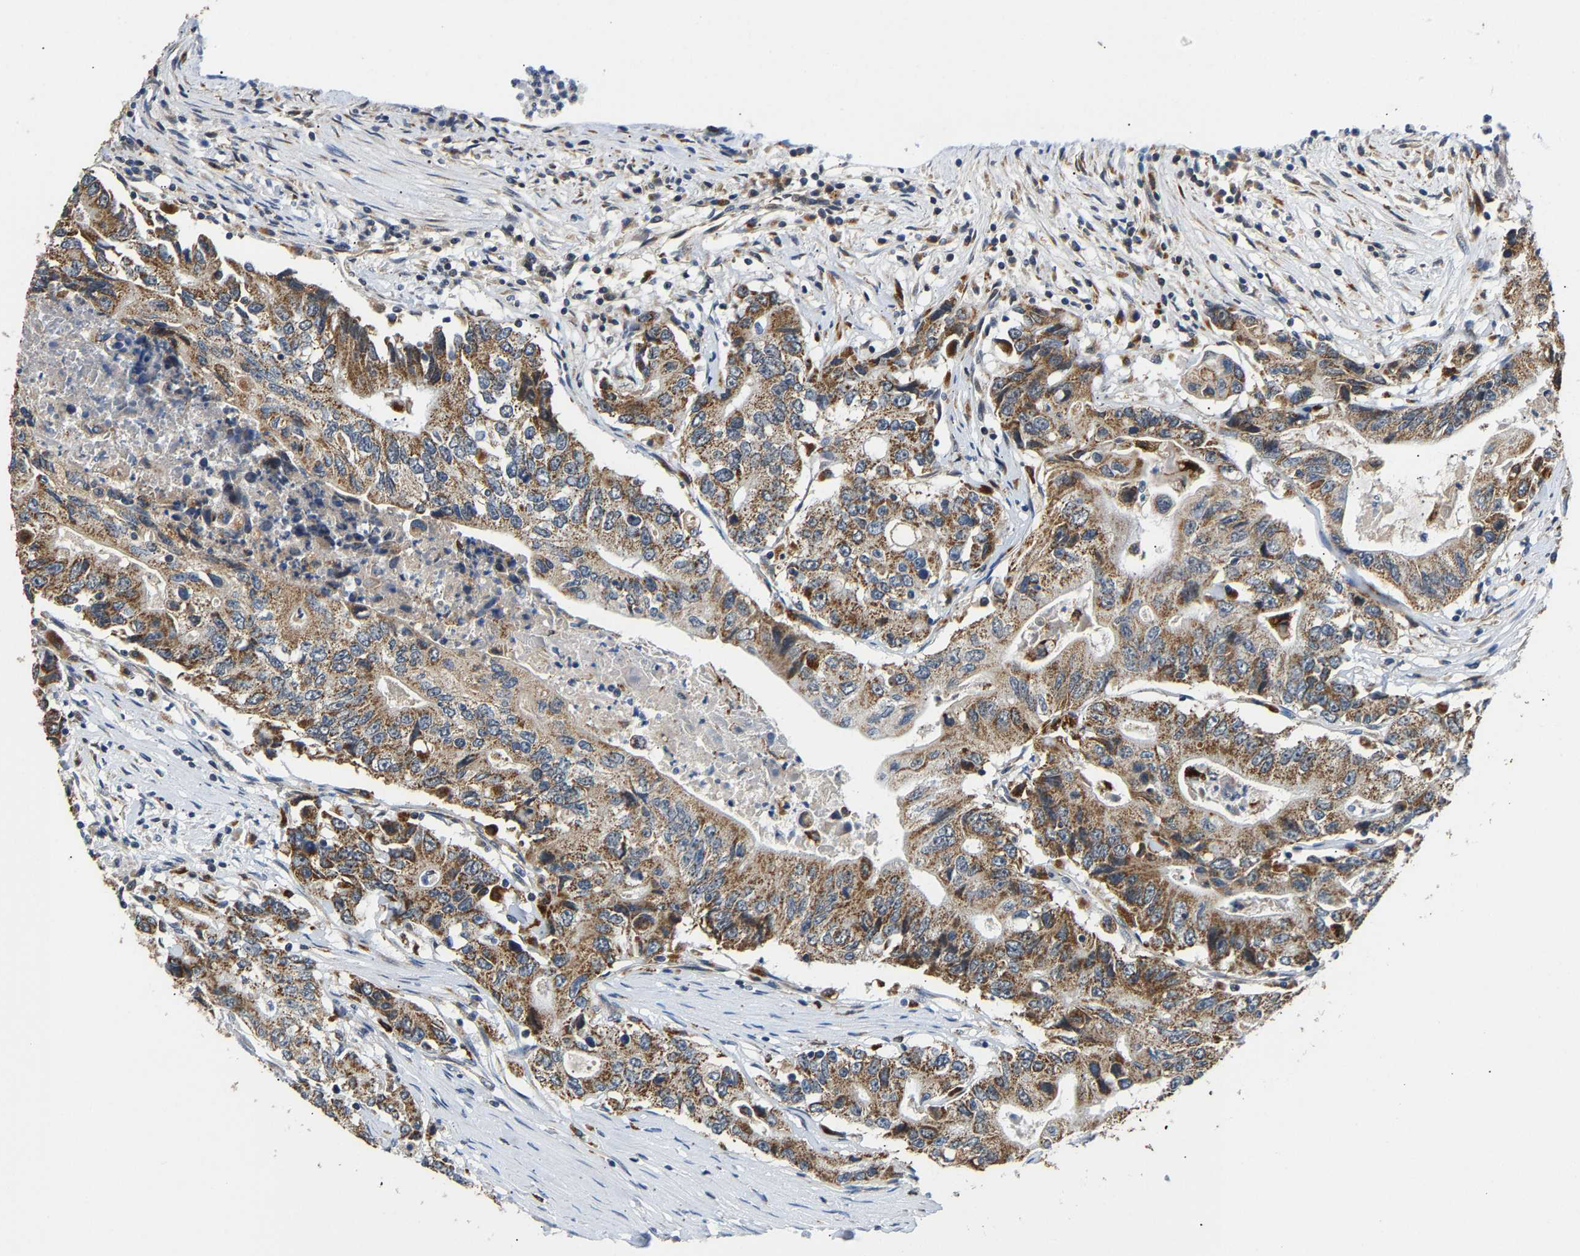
{"staining": {"intensity": "moderate", "quantity": ">75%", "location": "cytoplasmic/membranous"}, "tissue": "colorectal cancer", "cell_type": "Tumor cells", "image_type": "cancer", "snomed": [{"axis": "morphology", "description": "Adenocarcinoma, NOS"}, {"axis": "topography", "description": "Colon"}], "caption": "The image exhibits immunohistochemical staining of colorectal cancer. There is moderate cytoplasmic/membranous staining is seen in about >75% of tumor cells.", "gene": "GIMAP7", "patient": {"sex": "female", "age": 77}}